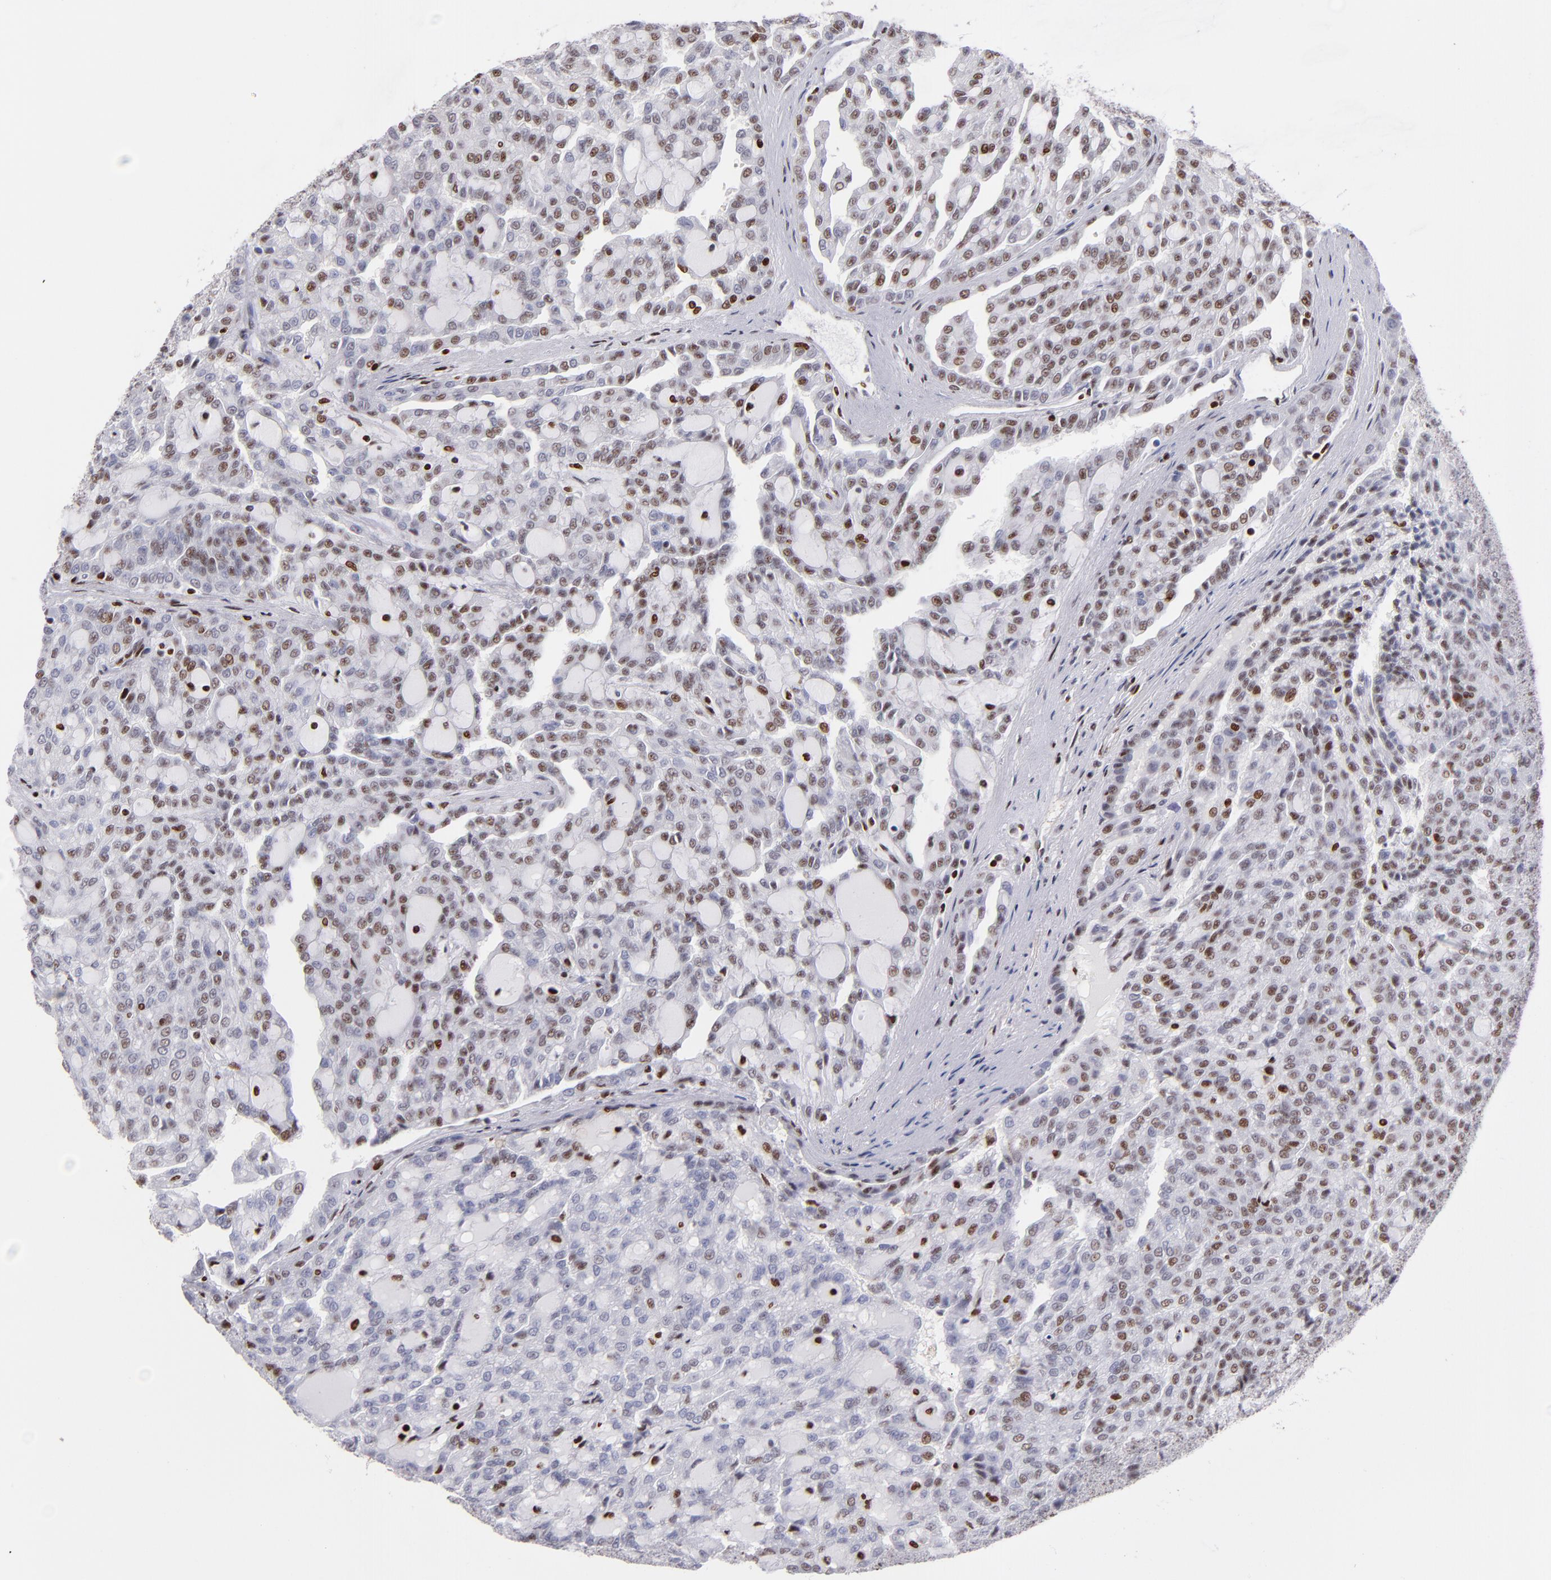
{"staining": {"intensity": "moderate", "quantity": "25%-75%", "location": "nuclear"}, "tissue": "renal cancer", "cell_type": "Tumor cells", "image_type": "cancer", "snomed": [{"axis": "morphology", "description": "Adenocarcinoma, NOS"}, {"axis": "topography", "description": "Kidney"}], "caption": "Immunohistochemistry image of neoplastic tissue: renal cancer (adenocarcinoma) stained using immunohistochemistry displays medium levels of moderate protein expression localized specifically in the nuclear of tumor cells, appearing as a nuclear brown color.", "gene": "POLA1", "patient": {"sex": "male", "age": 63}}